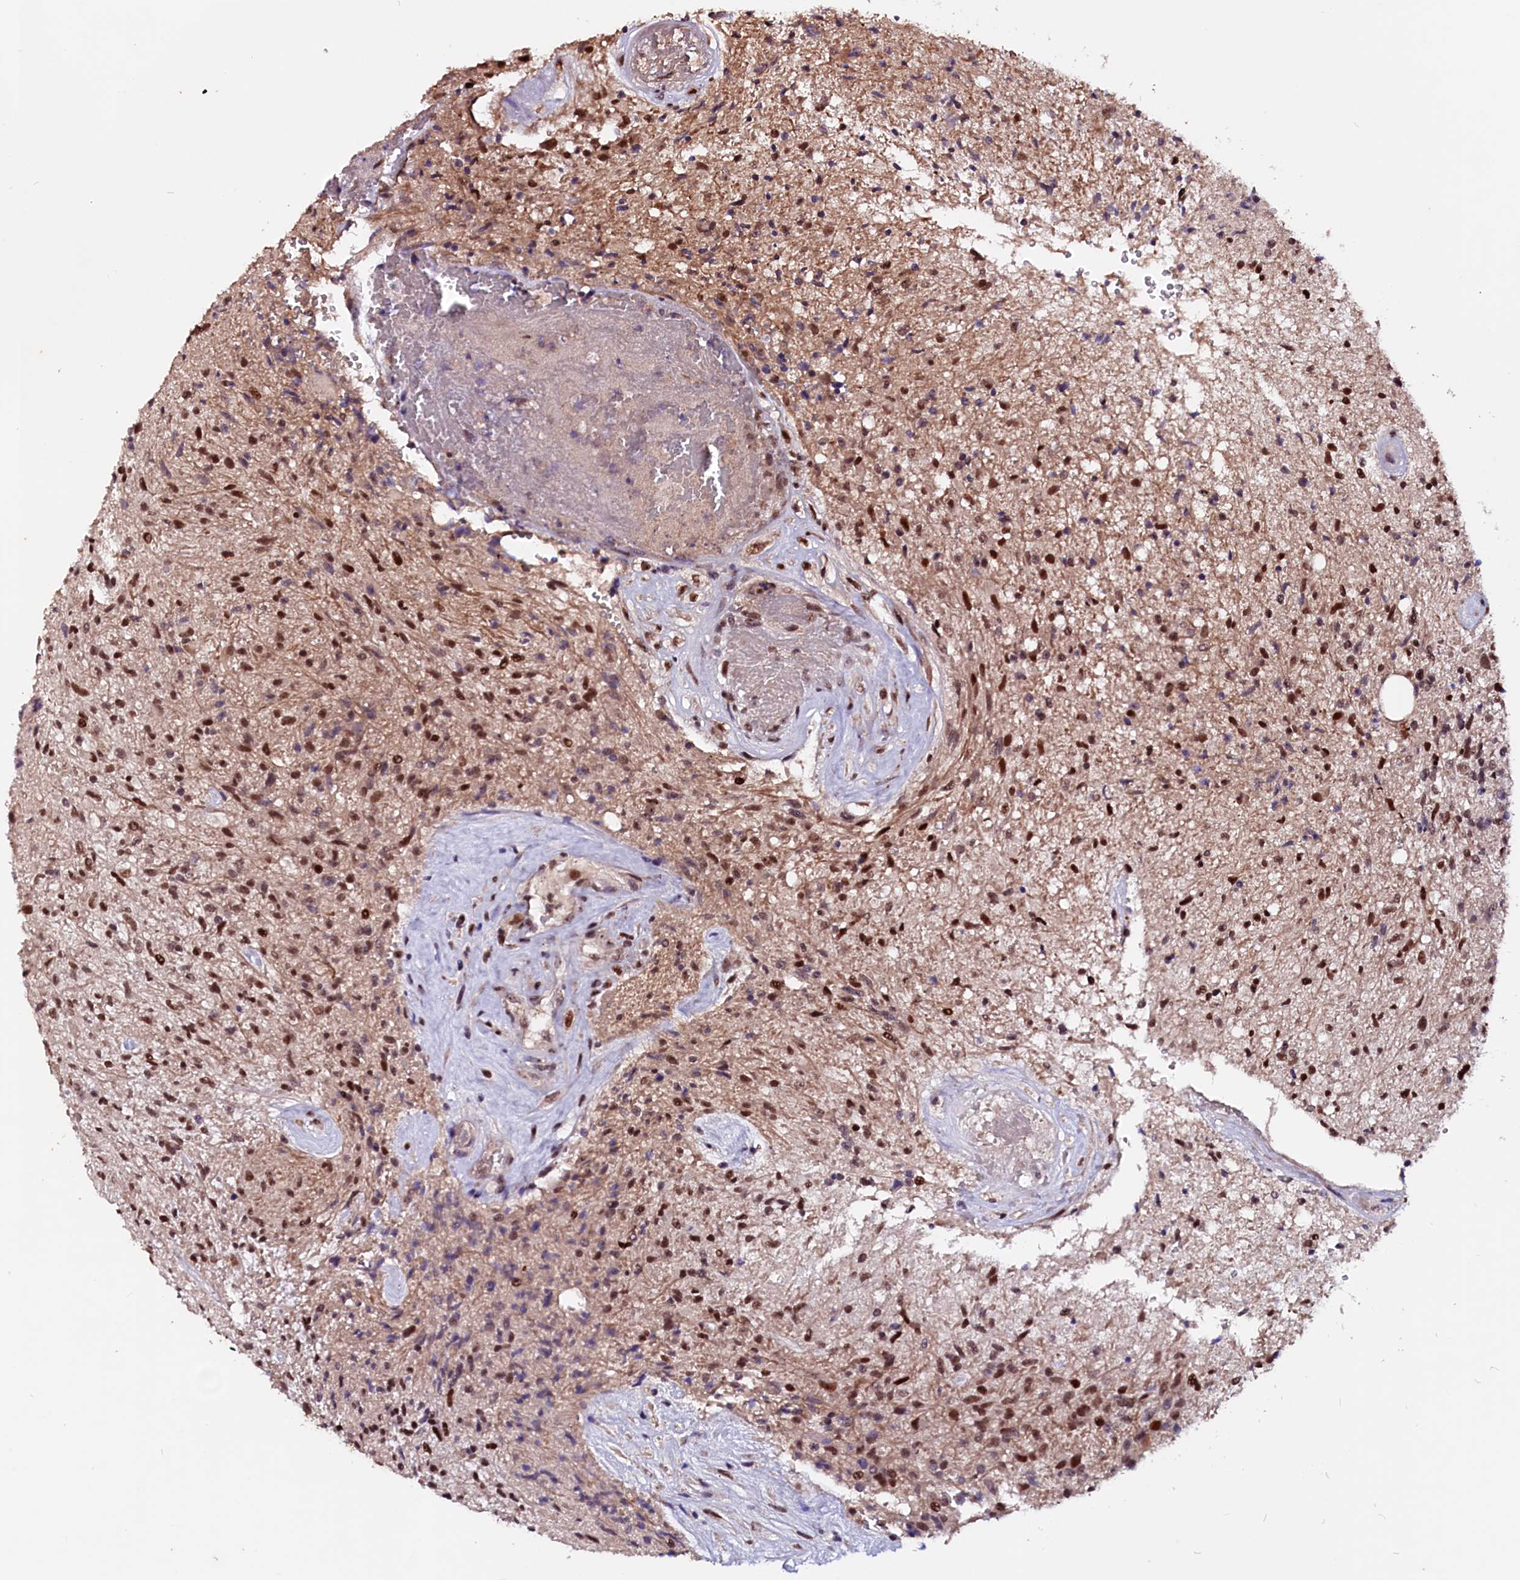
{"staining": {"intensity": "moderate", "quantity": ">75%", "location": "nuclear"}, "tissue": "glioma", "cell_type": "Tumor cells", "image_type": "cancer", "snomed": [{"axis": "morphology", "description": "Glioma, malignant, High grade"}, {"axis": "topography", "description": "Brain"}], "caption": "Glioma stained with a protein marker demonstrates moderate staining in tumor cells.", "gene": "RNMT", "patient": {"sex": "male", "age": 56}}